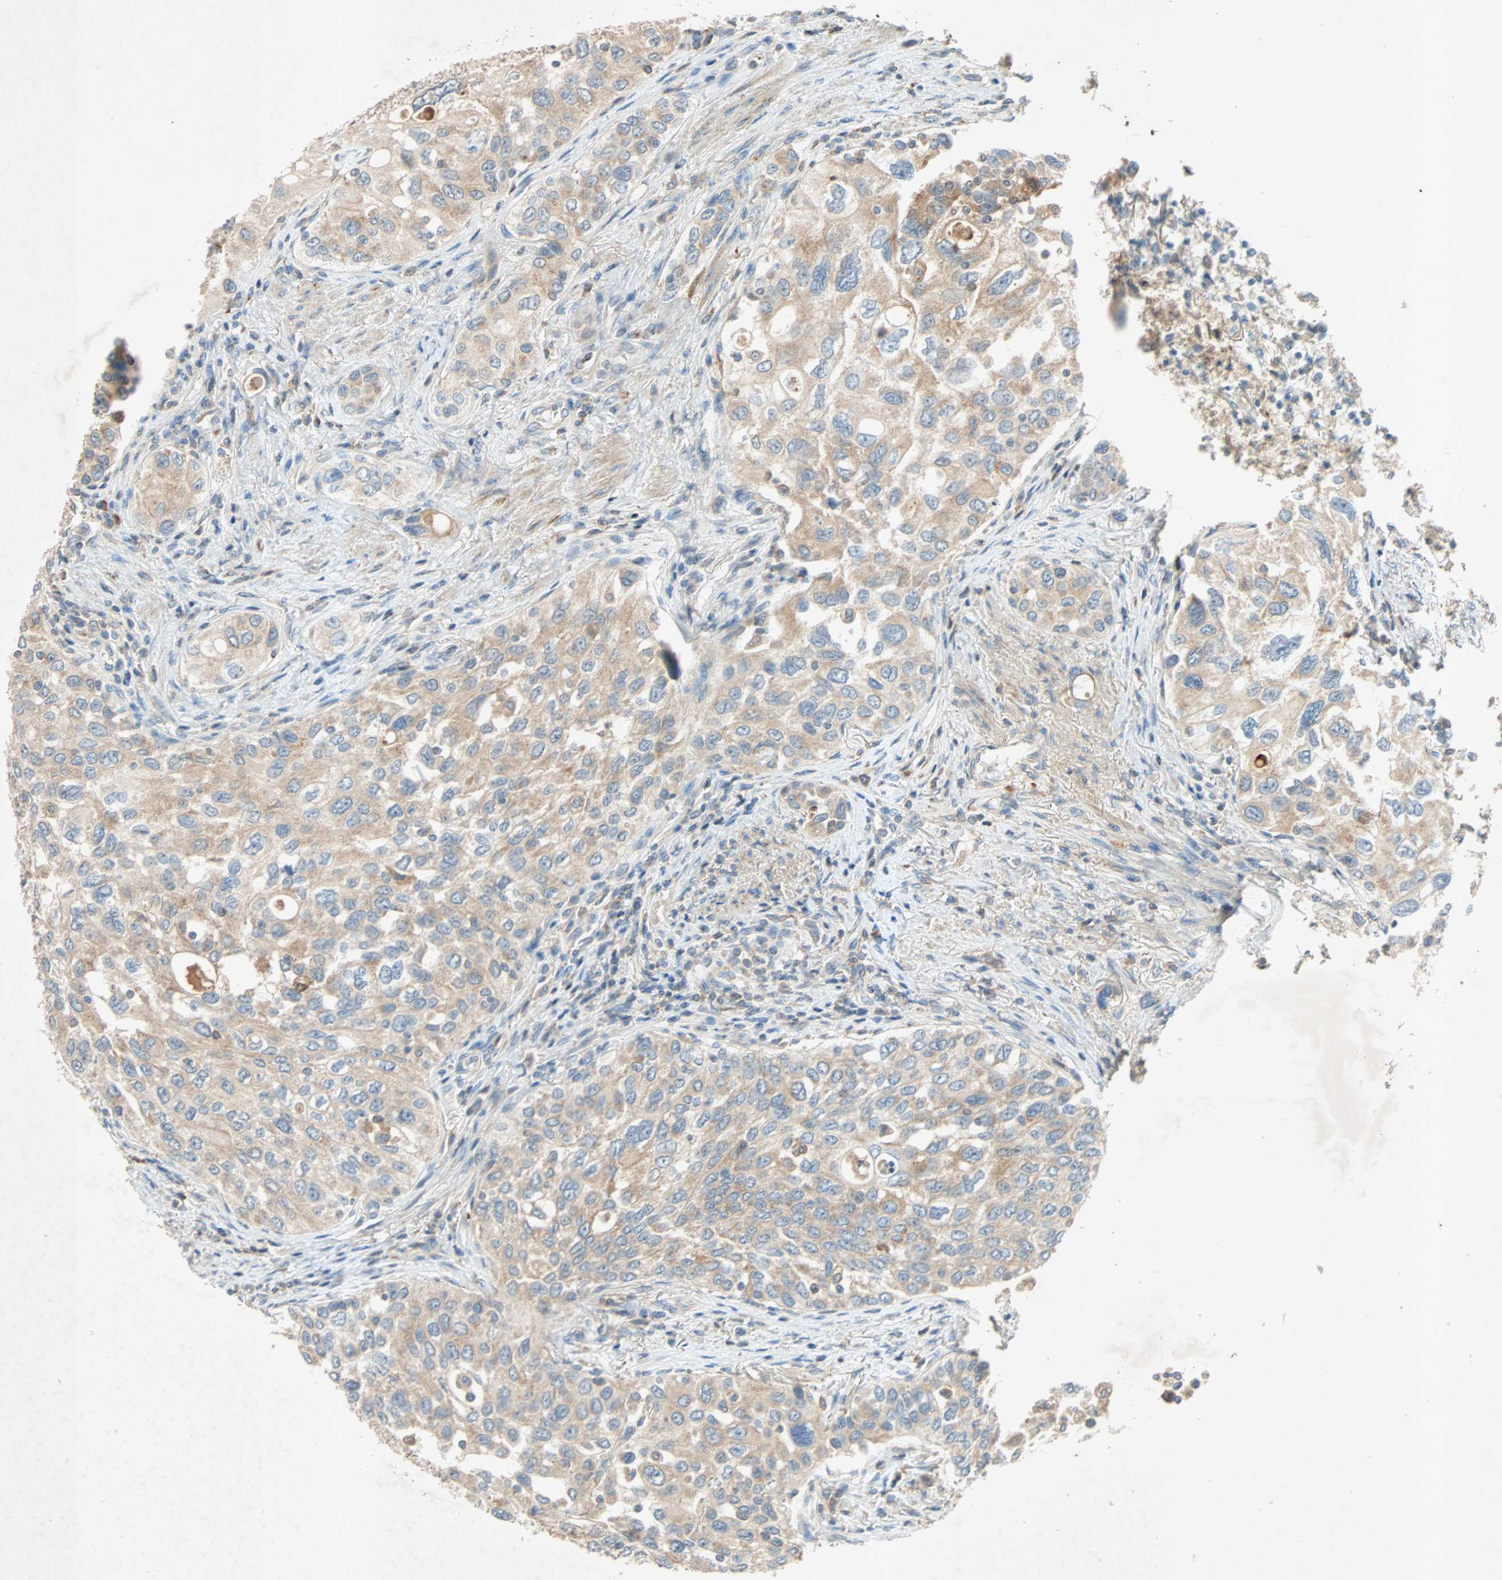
{"staining": {"intensity": "weak", "quantity": ">75%", "location": "cytoplasmic/membranous"}, "tissue": "urothelial cancer", "cell_type": "Tumor cells", "image_type": "cancer", "snomed": [{"axis": "morphology", "description": "Urothelial carcinoma, High grade"}, {"axis": "topography", "description": "Urinary bladder"}], "caption": "Human urothelial cancer stained with a brown dye demonstrates weak cytoplasmic/membranous positive positivity in approximately >75% of tumor cells.", "gene": "XYLT1", "patient": {"sex": "female", "age": 56}}